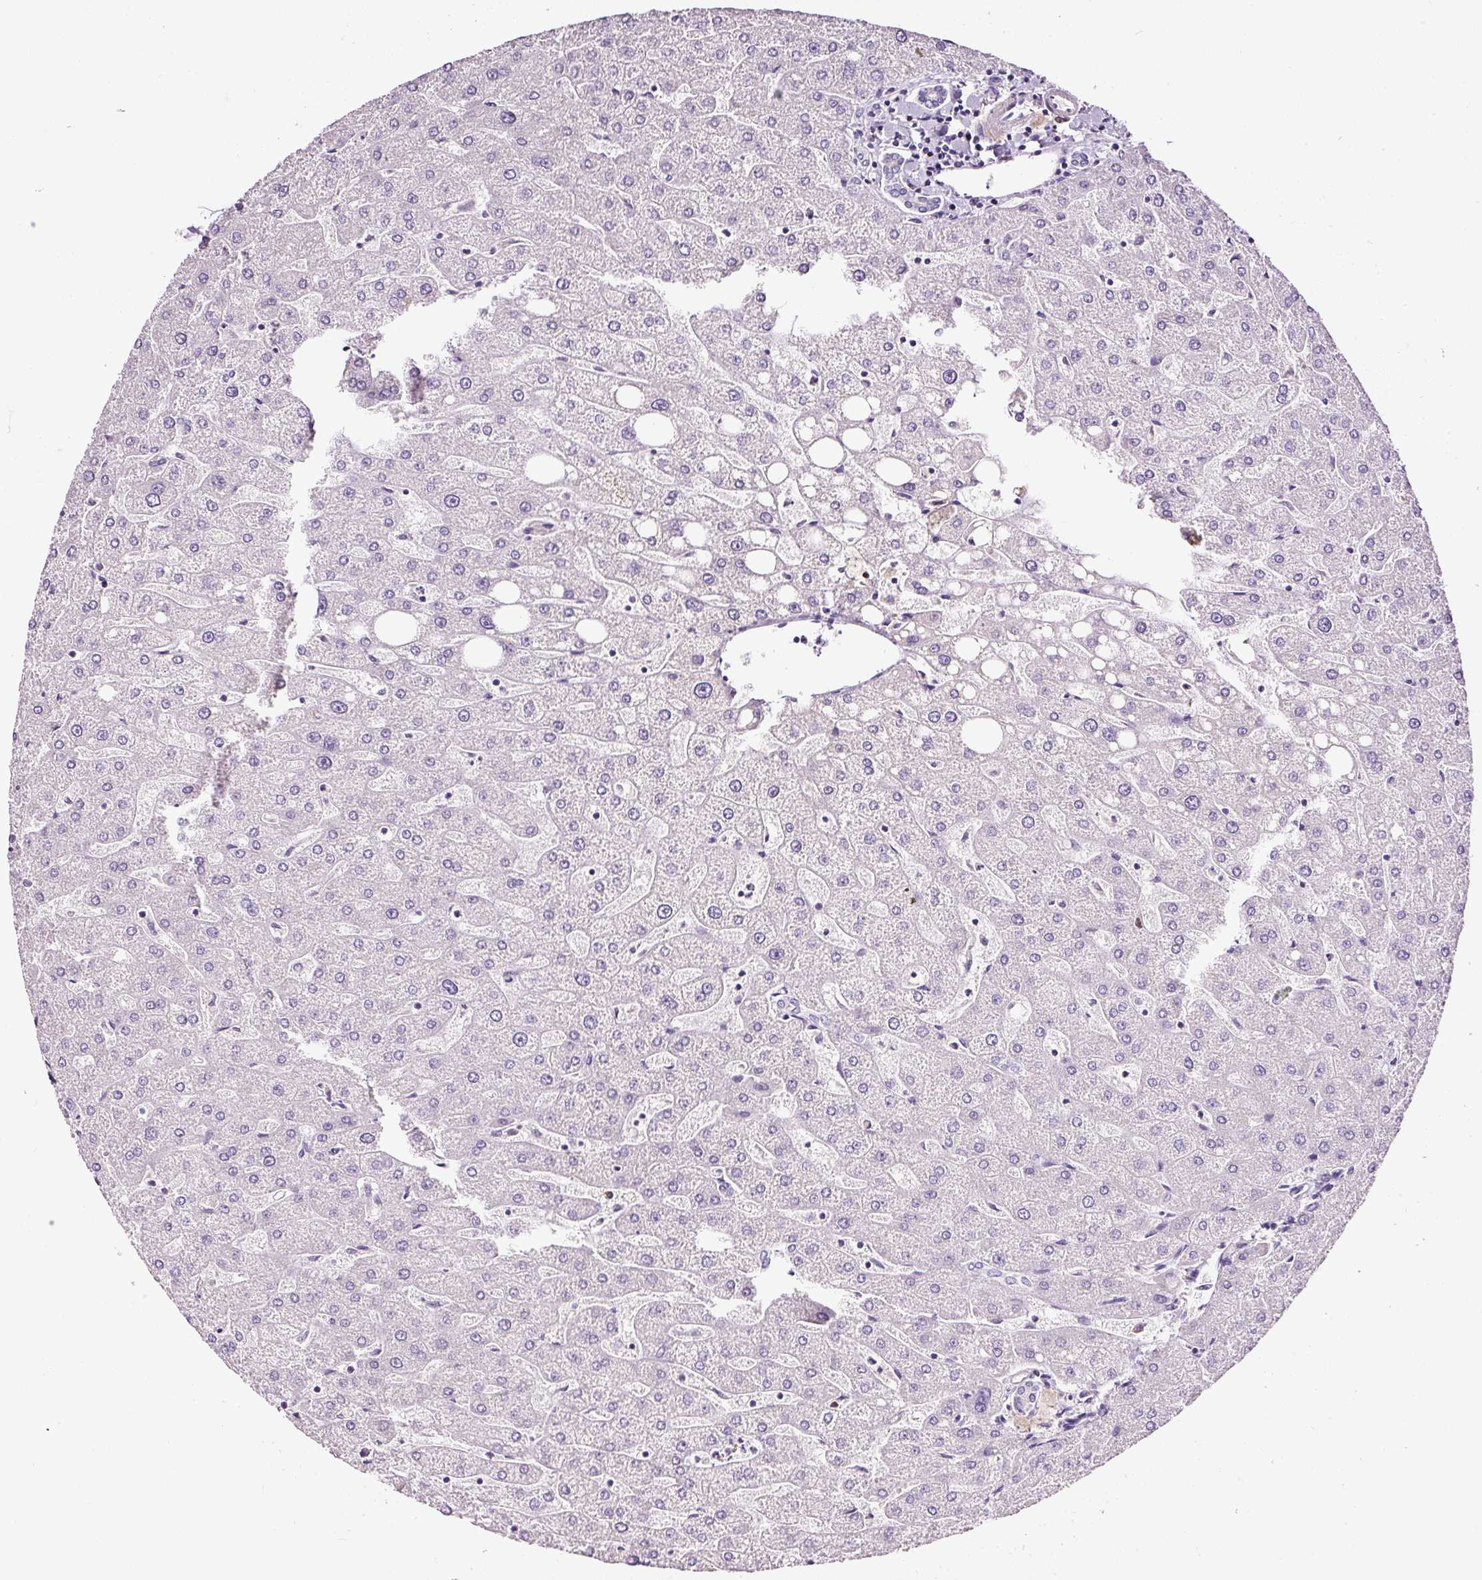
{"staining": {"intensity": "negative", "quantity": "none", "location": "none"}, "tissue": "liver", "cell_type": "Cholangiocytes", "image_type": "normal", "snomed": [{"axis": "morphology", "description": "Normal tissue, NOS"}, {"axis": "topography", "description": "Liver"}], "caption": "Immunohistochemistry (IHC) micrograph of benign liver: liver stained with DAB shows no significant protein expression in cholangiocytes.", "gene": "CYB561A3", "patient": {"sex": "male", "age": 67}}